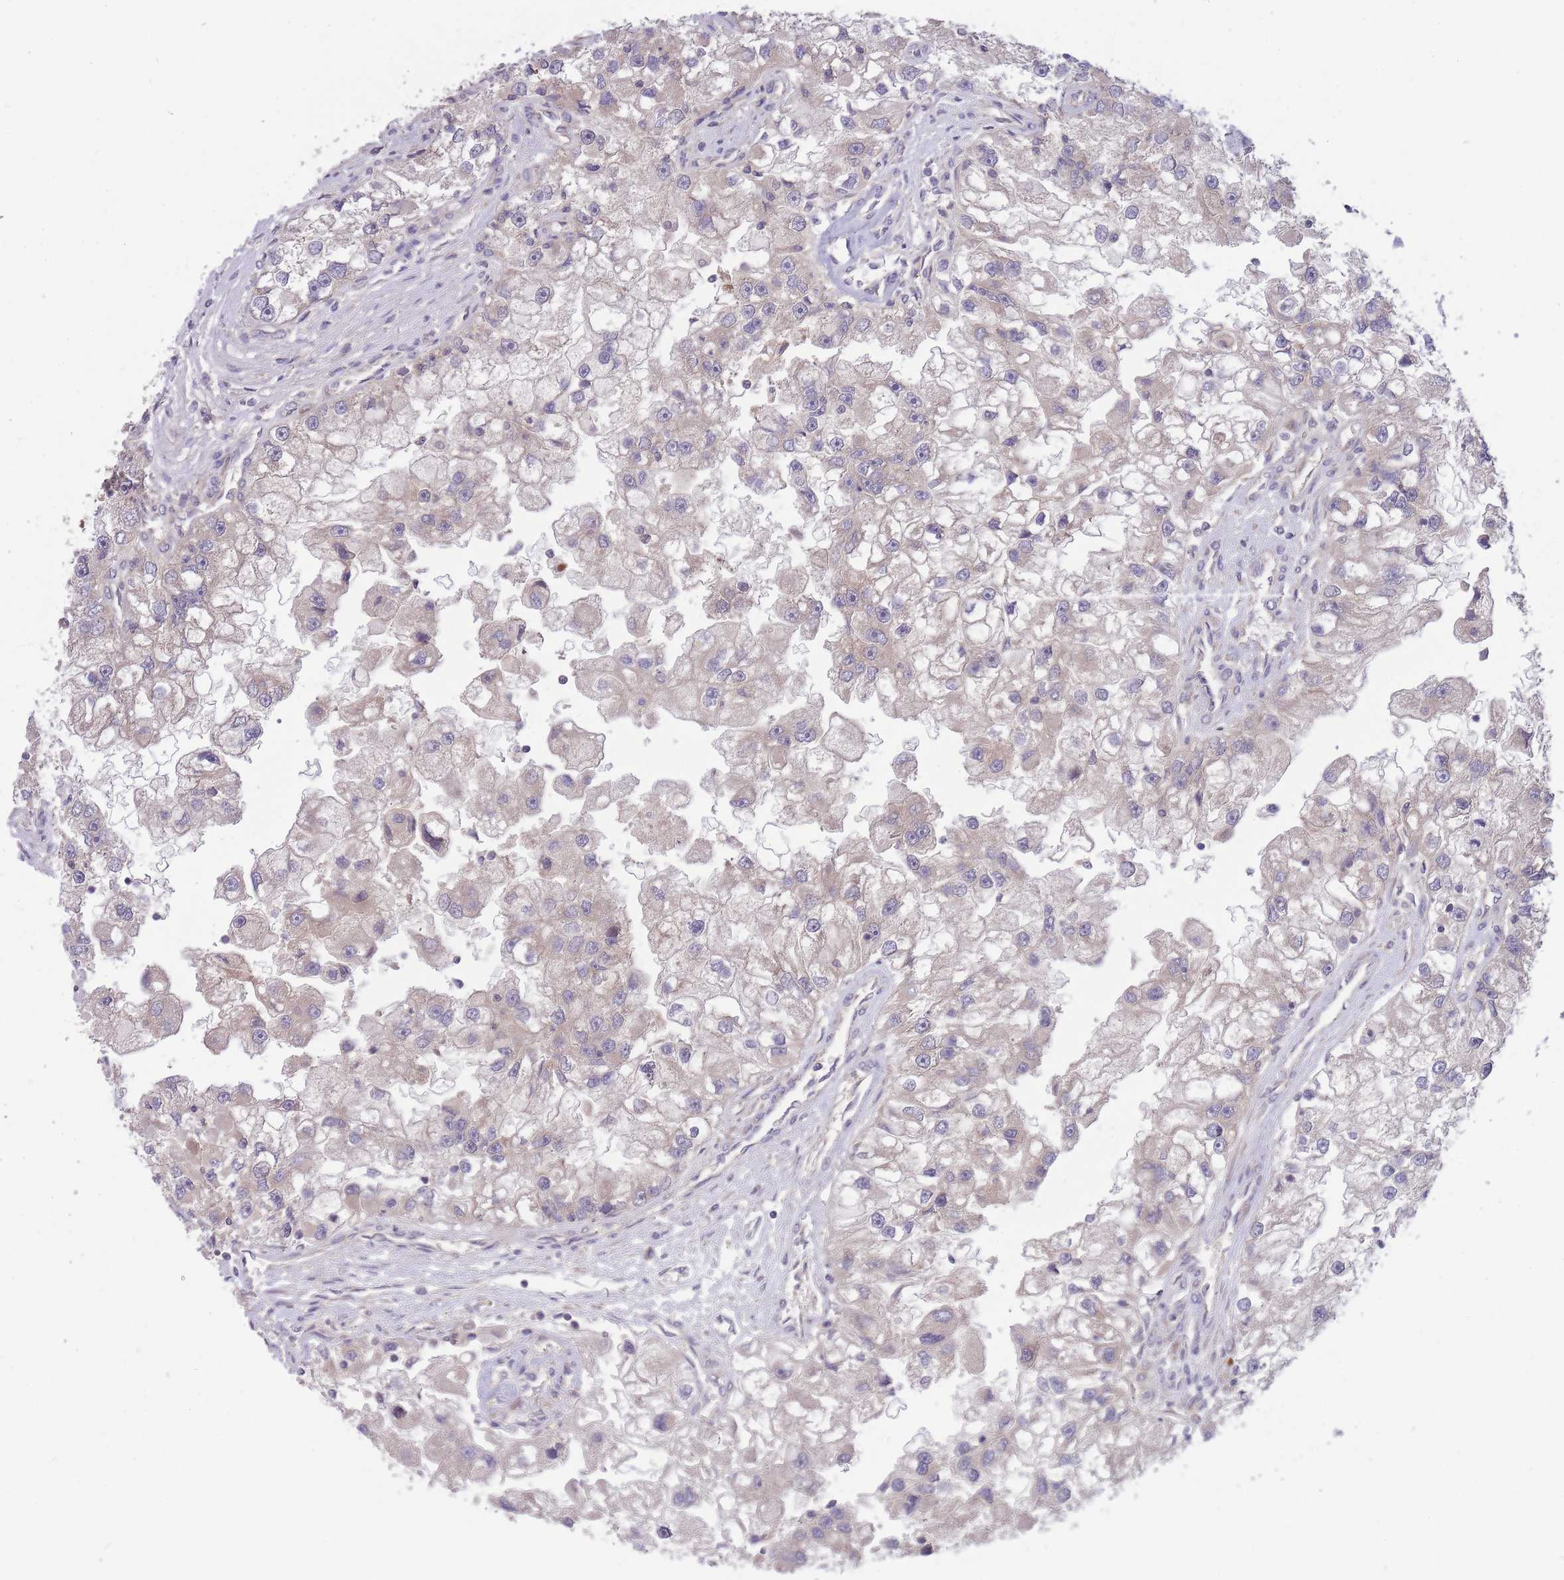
{"staining": {"intensity": "negative", "quantity": "none", "location": "none"}, "tissue": "renal cancer", "cell_type": "Tumor cells", "image_type": "cancer", "snomed": [{"axis": "morphology", "description": "Adenocarcinoma, NOS"}, {"axis": "topography", "description": "Kidney"}], "caption": "Human renal cancer (adenocarcinoma) stained for a protein using immunohistochemistry (IHC) displays no staining in tumor cells.", "gene": "PFDN6", "patient": {"sex": "male", "age": 63}}